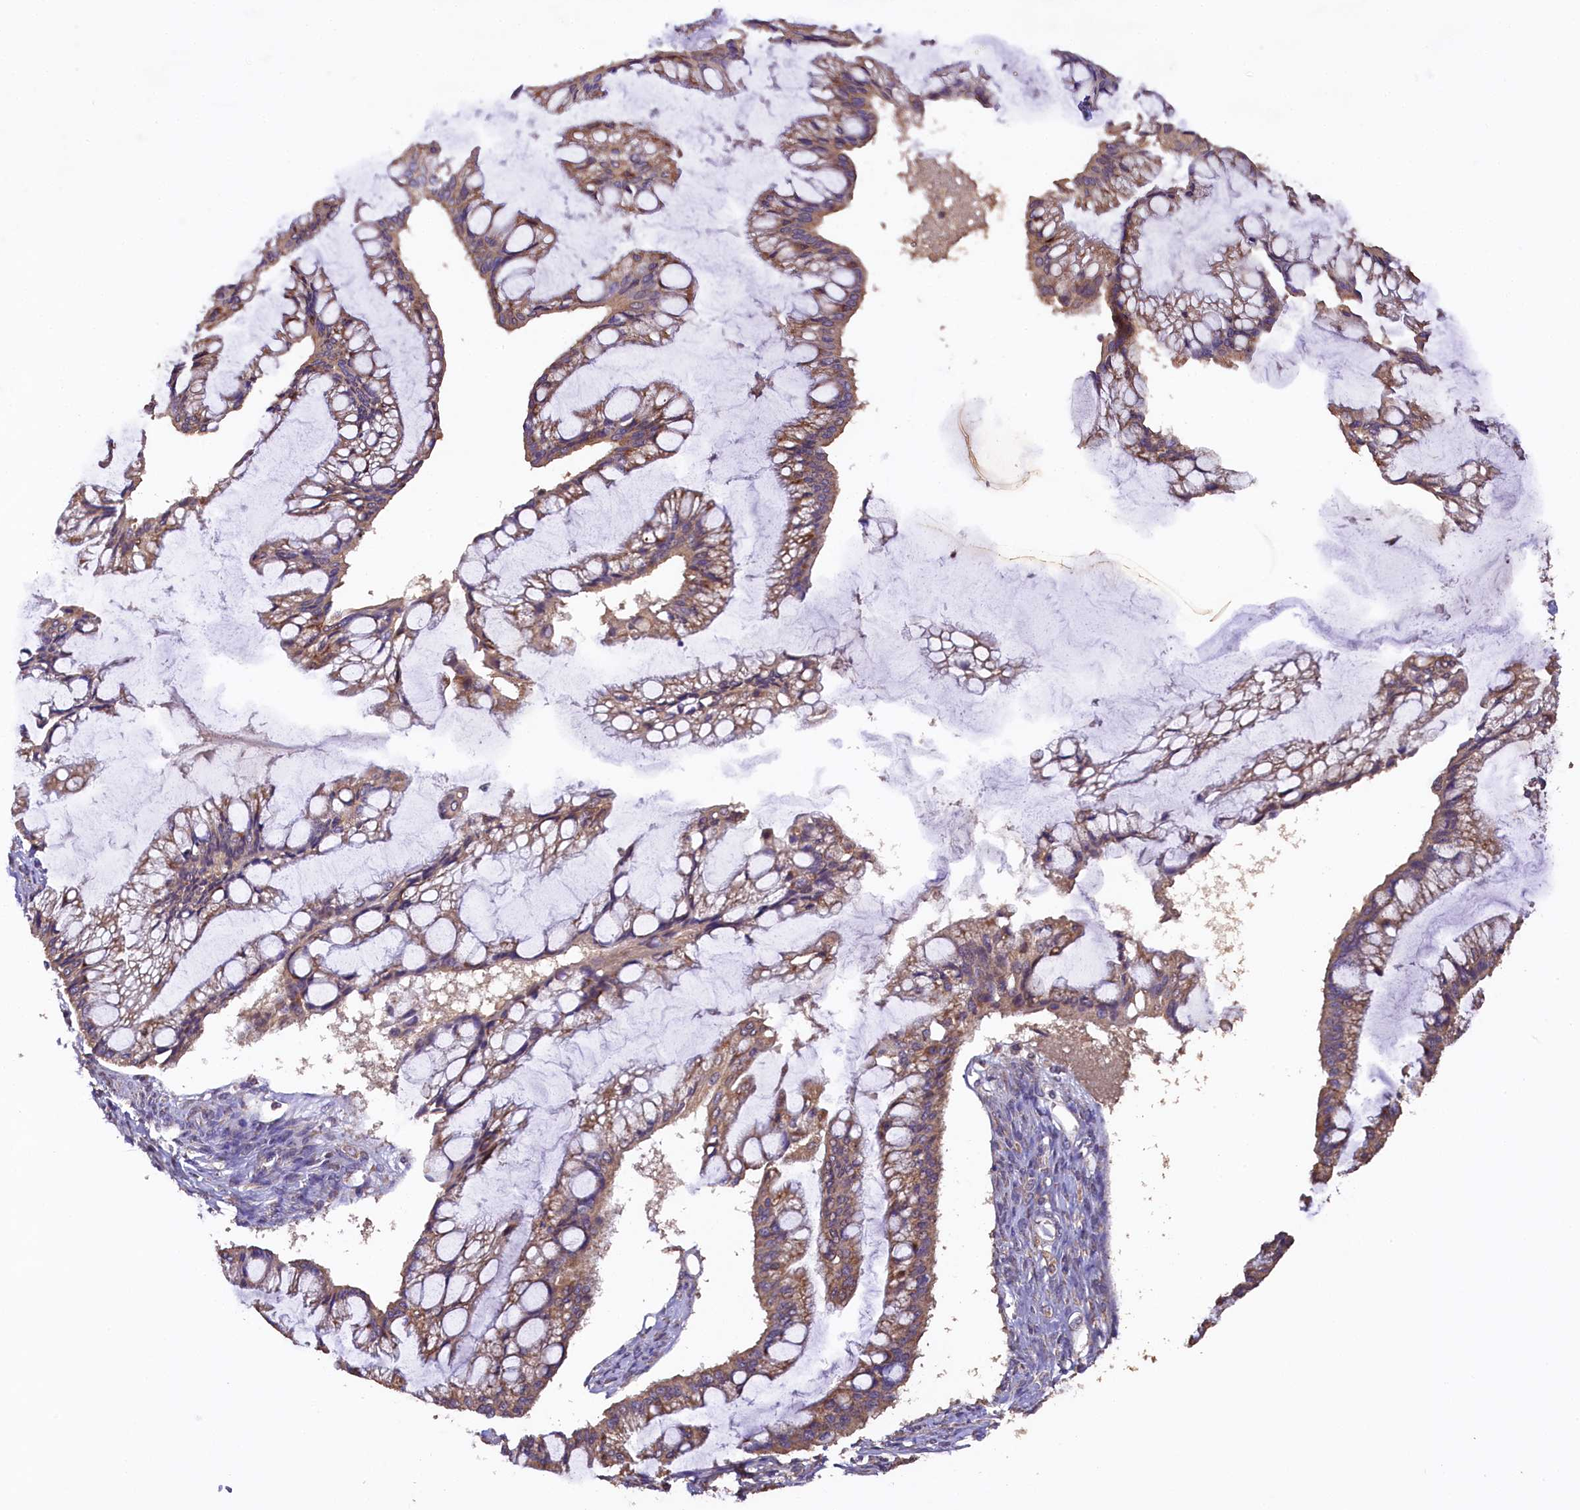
{"staining": {"intensity": "moderate", "quantity": ">75%", "location": "cytoplasmic/membranous"}, "tissue": "ovarian cancer", "cell_type": "Tumor cells", "image_type": "cancer", "snomed": [{"axis": "morphology", "description": "Cystadenocarcinoma, mucinous, NOS"}, {"axis": "topography", "description": "Ovary"}], "caption": "DAB immunohistochemical staining of human ovarian mucinous cystadenocarcinoma shows moderate cytoplasmic/membranous protein staining in about >75% of tumor cells. (DAB (3,3'-diaminobenzidine) IHC, brown staining for protein, blue staining for nuclei).", "gene": "ENKD1", "patient": {"sex": "female", "age": 73}}